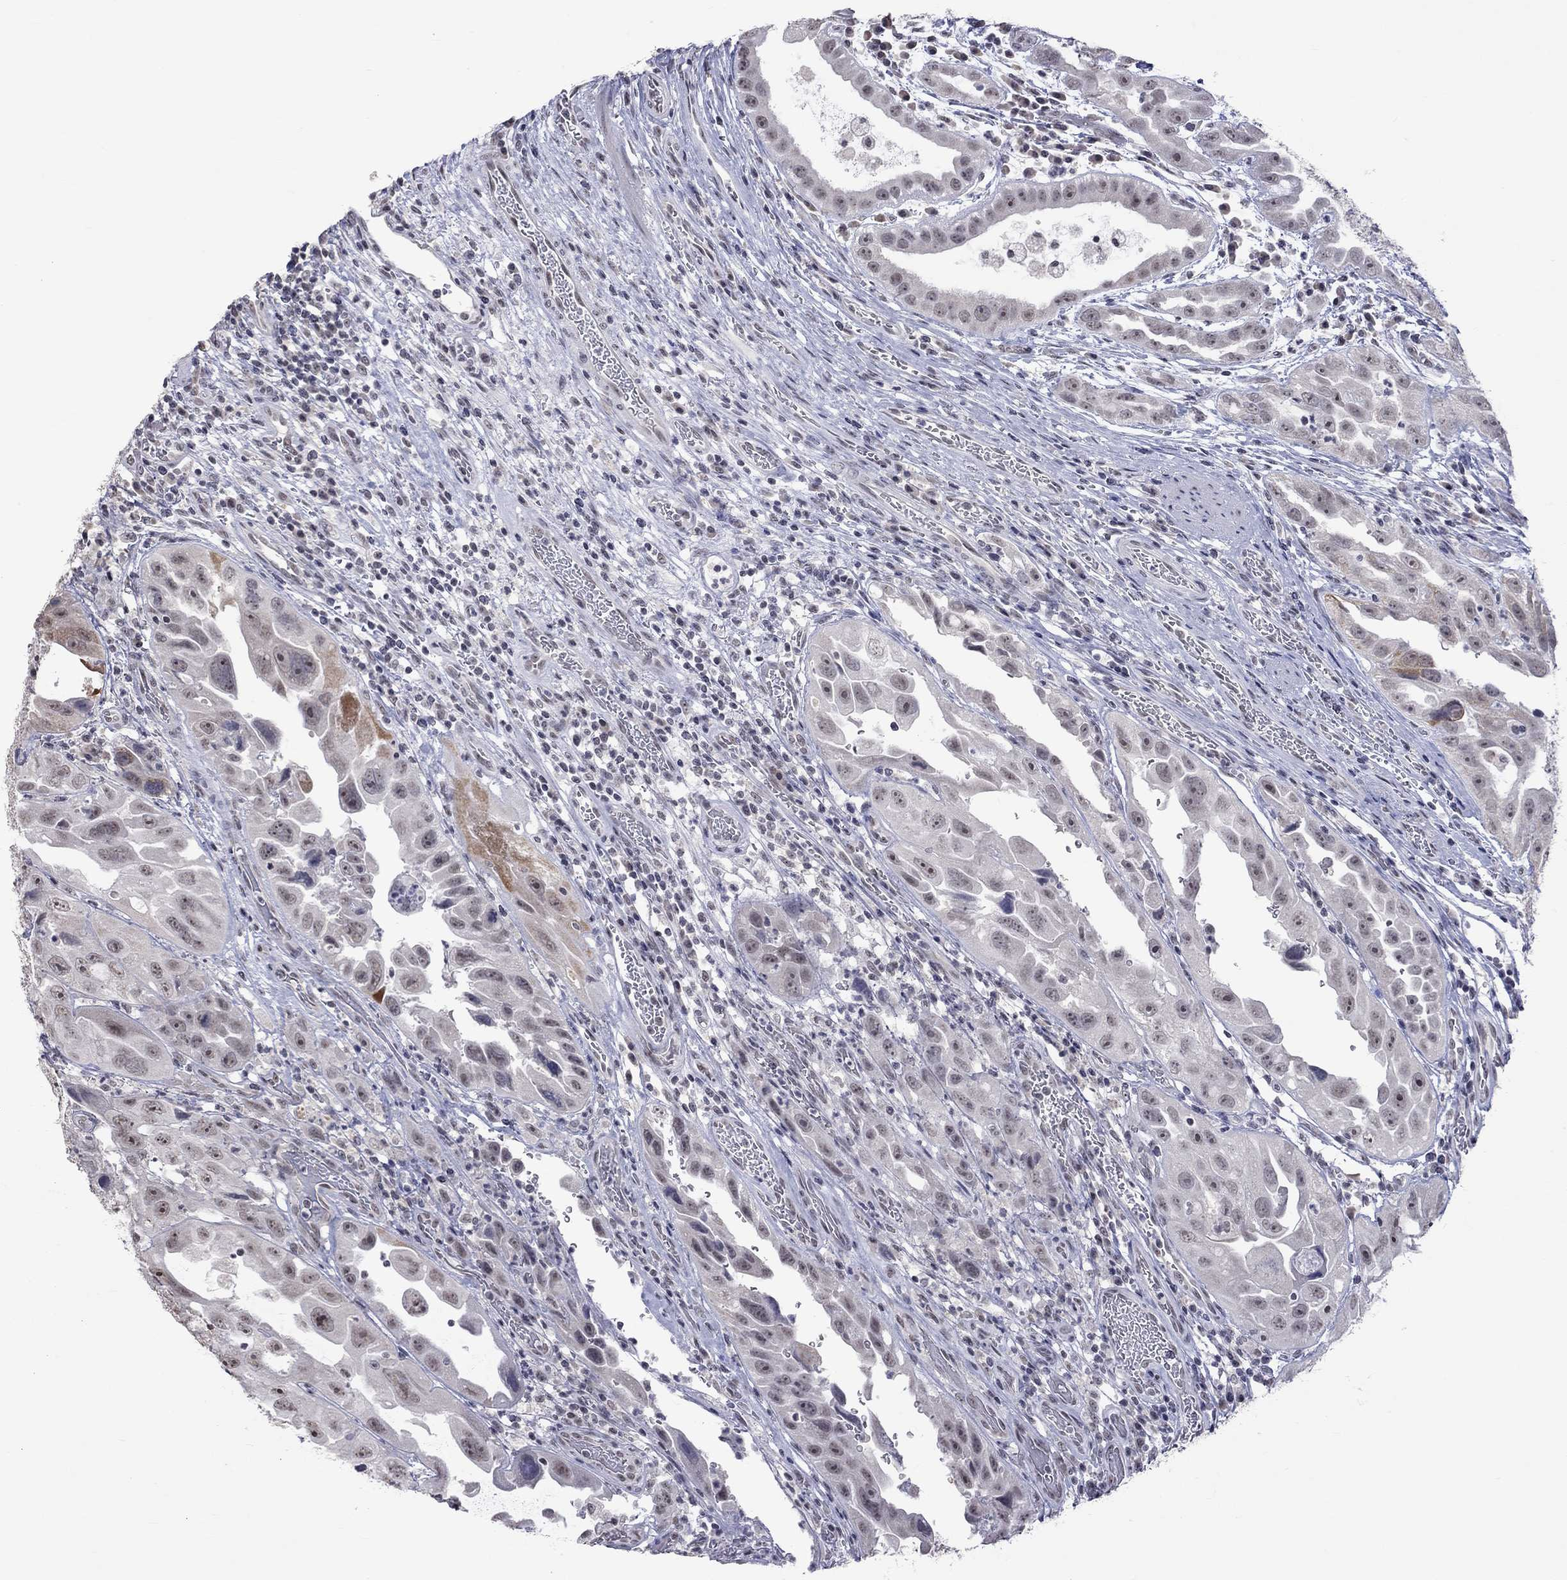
{"staining": {"intensity": "weak", "quantity": "<25%", "location": "cytoplasmic/membranous"}, "tissue": "urothelial cancer", "cell_type": "Tumor cells", "image_type": "cancer", "snomed": [{"axis": "morphology", "description": "Urothelial carcinoma, High grade"}, {"axis": "topography", "description": "Urinary bladder"}], "caption": "Human urothelial cancer stained for a protein using immunohistochemistry reveals no staining in tumor cells.", "gene": "TMEM143", "patient": {"sex": "female", "age": 41}}